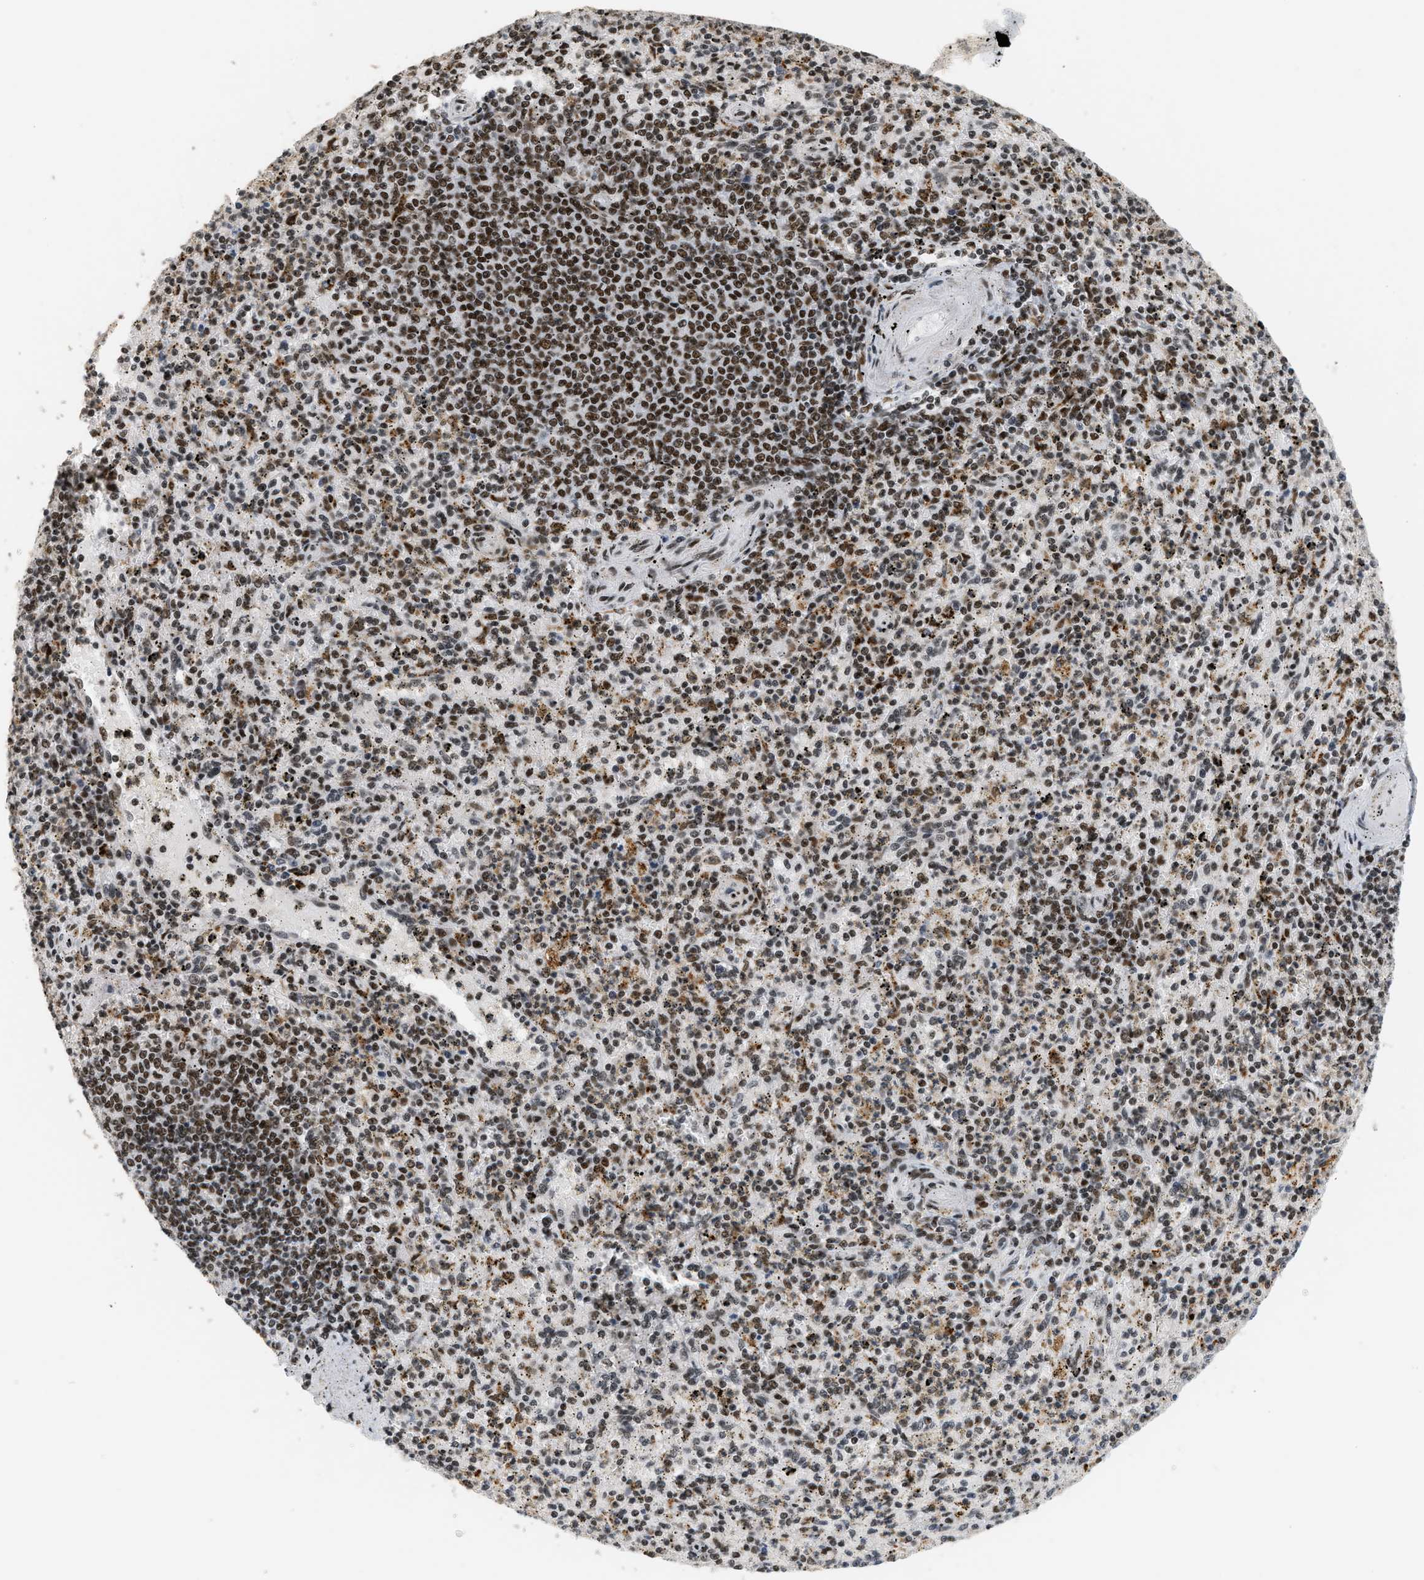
{"staining": {"intensity": "strong", "quantity": ">75%", "location": "nuclear"}, "tissue": "spleen", "cell_type": "Cells in red pulp", "image_type": "normal", "snomed": [{"axis": "morphology", "description": "Normal tissue, NOS"}, {"axis": "topography", "description": "Spleen"}], "caption": "Immunohistochemical staining of benign spleen exhibits high levels of strong nuclear expression in approximately >75% of cells in red pulp.", "gene": "SMARCB1", "patient": {"sex": "male", "age": 72}}